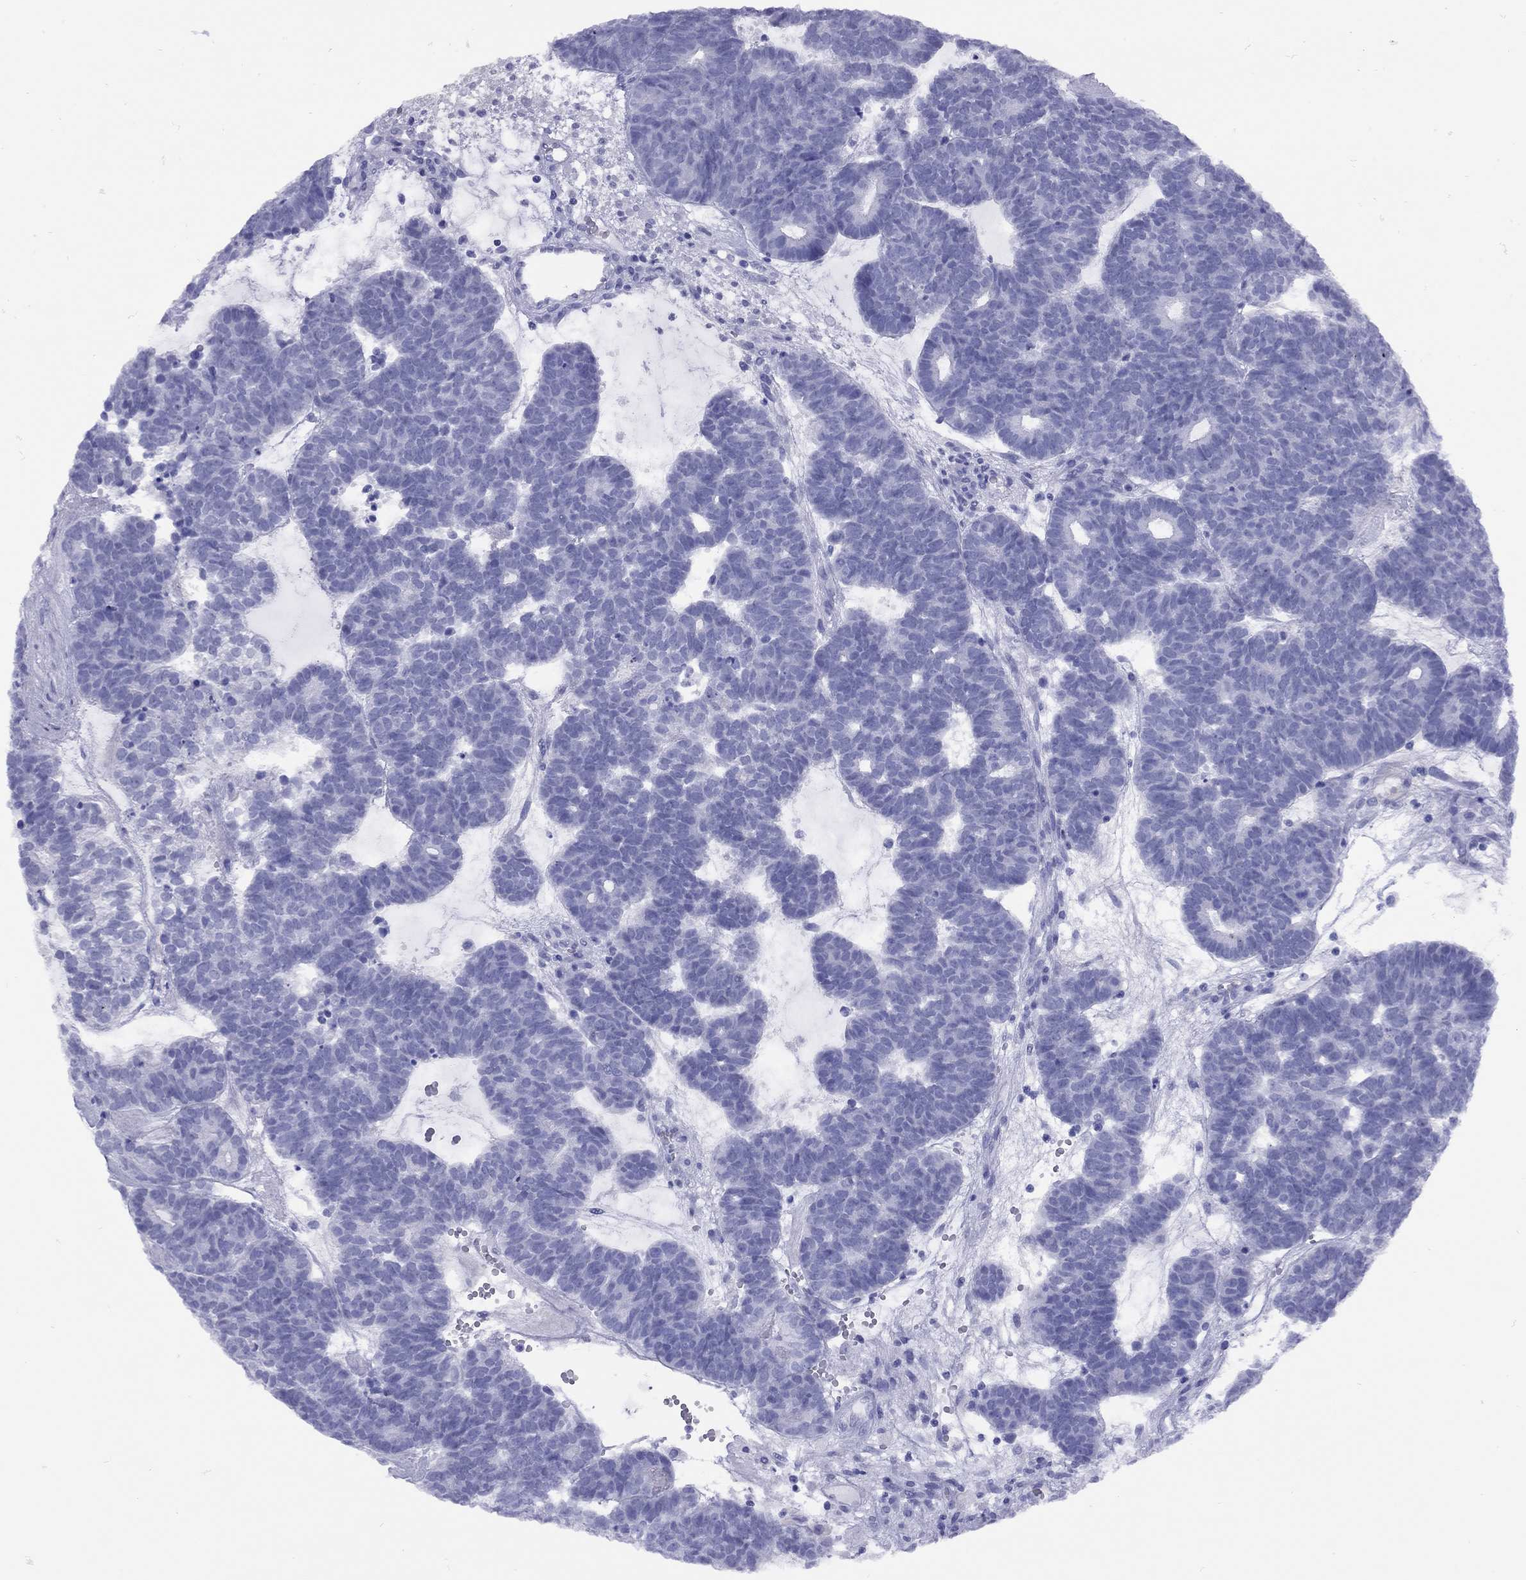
{"staining": {"intensity": "negative", "quantity": "none", "location": "none"}, "tissue": "head and neck cancer", "cell_type": "Tumor cells", "image_type": "cancer", "snomed": [{"axis": "morphology", "description": "Adenocarcinoma, NOS"}, {"axis": "topography", "description": "Head-Neck"}], "caption": "The micrograph demonstrates no staining of tumor cells in head and neck cancer.", "gene": "GRIA2", "patient": {"sex": "female", "age": 81}}